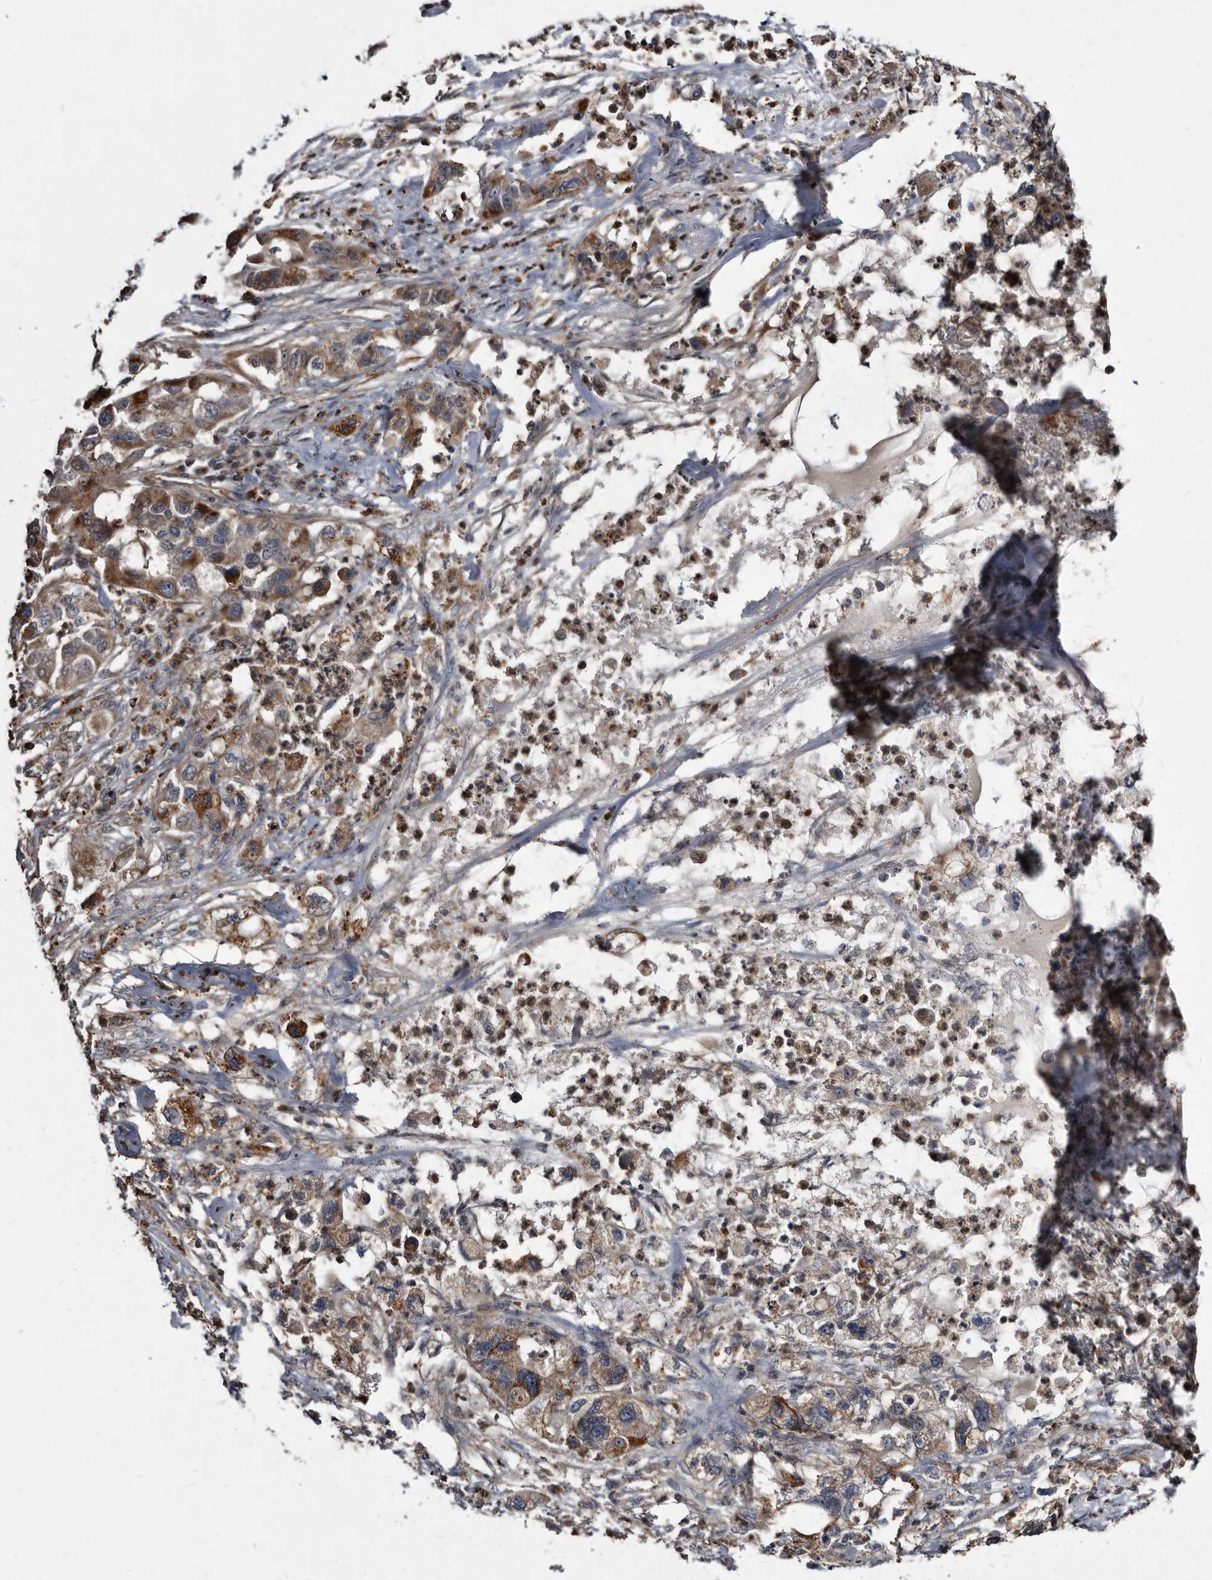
{"staining": {"intensity": "moderate", "quantity": ">75%", "location": "cytoplasmic/membranous"}, "tissue": "pancreatic cancer", "cell_type": "Tumor cells", "image_type": "cancer", "snomed": [{"axis": "morphology", "description": "Adenocarcinoma, NOS"}, {"axis": "topography", "description": "Pancreas"}], "caption": "Immunohistochemical staining of adenocarcinoma (pancreatic) displays medium levels of moderate cytoplasmic/membranous expression in approximately >75% of tumor cells.", "gene": "CTSA", "patient": {"sex": "female", "age": 78}}